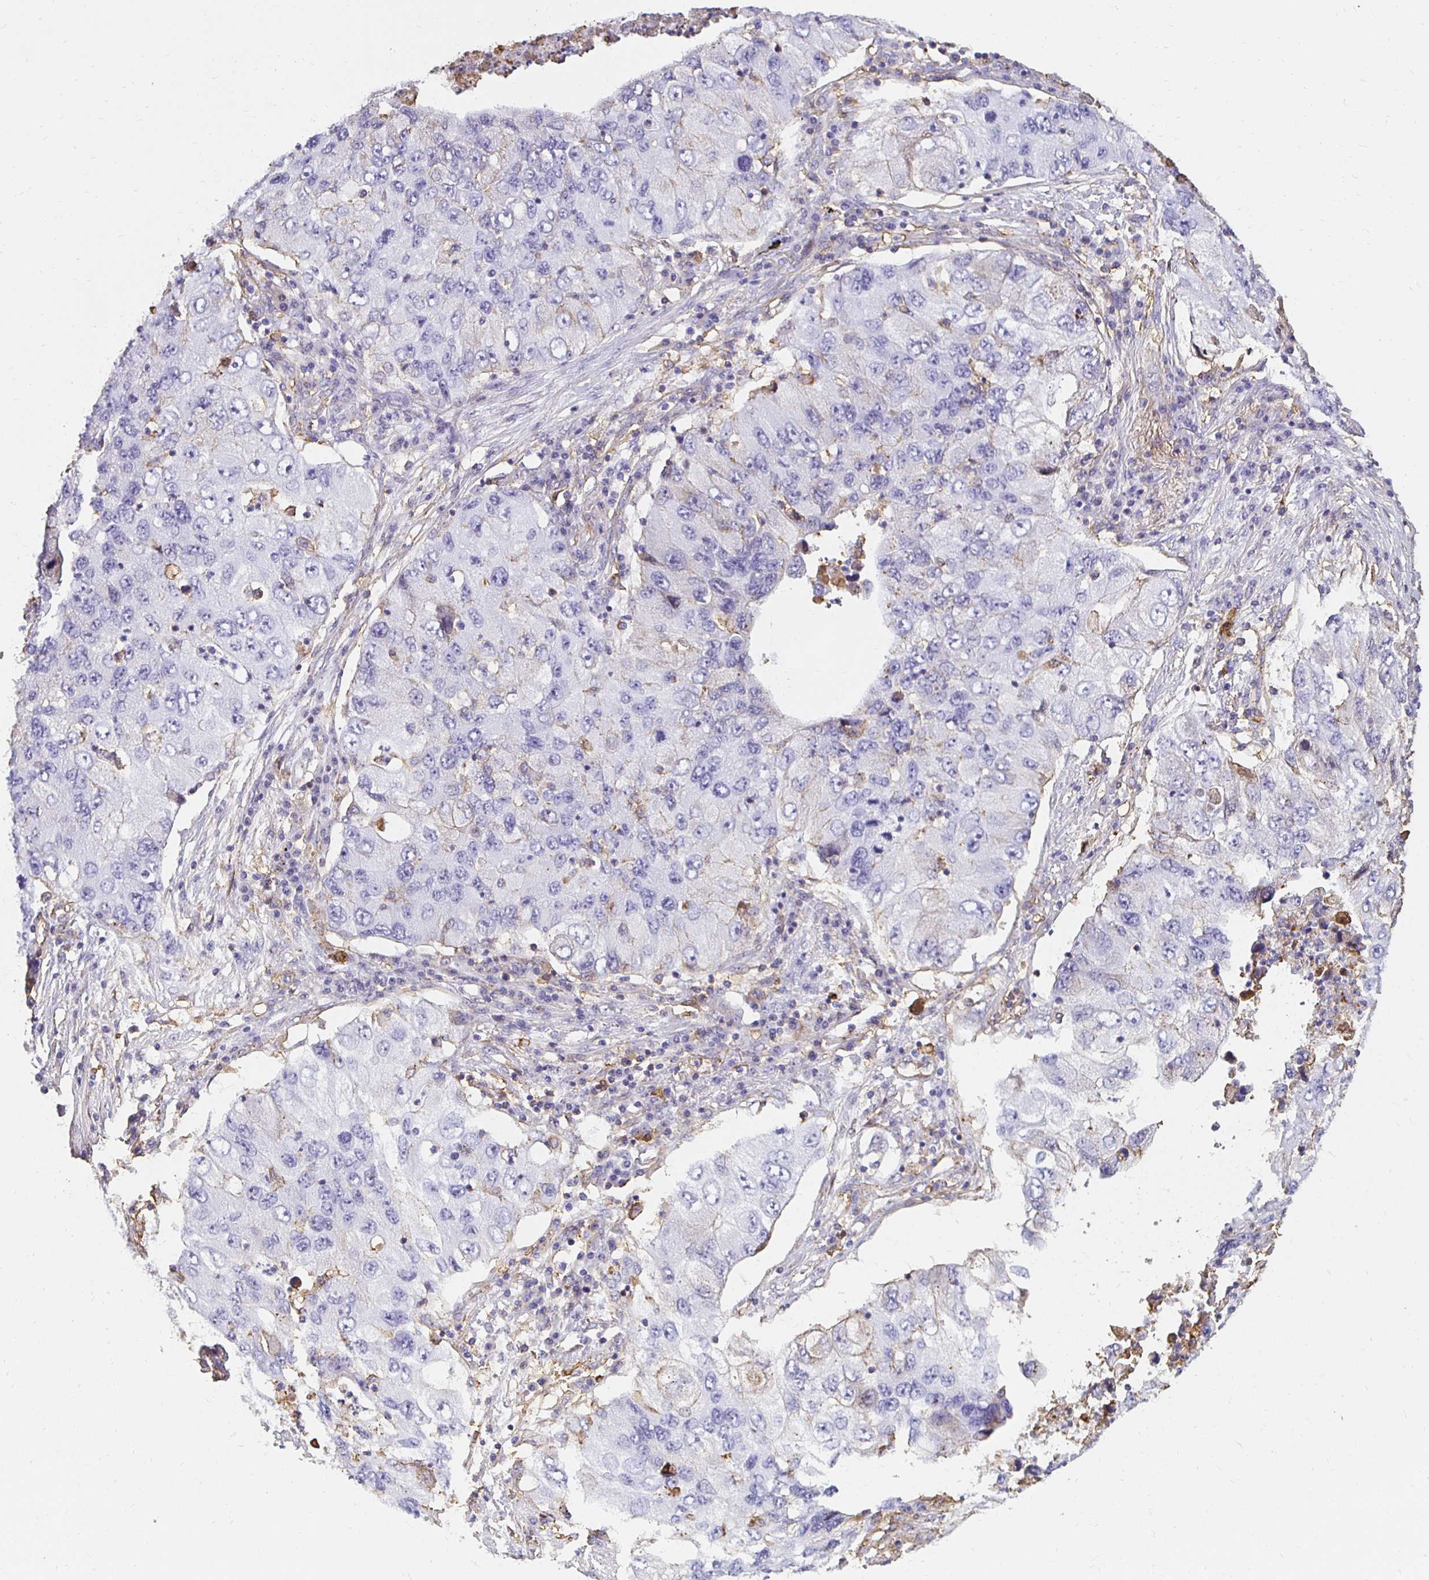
{"staining": {"intensity": "negative", "quantity": "none", "location": "none"}, "tissue": "lung cancer", "cell_type": "Tumor cells", "image_type": "cancer", "snomed": [{"axis": "morphology", "description": "Adenocarcinoma, NOS"}, {"axis": "morphology", "description": "Adenocarcinoma, metastatic, NOS"}, {"axis": "topography", "description": "Lymph node"}, {"axis": "topography", "description": "Lung"}], "caption": "The histopathology image reveals no significant positivity in tumor cells of adenocarcinoma (lung).", "gene": "TAS1R3", "patient": {"sex": "female", "age": 54}}